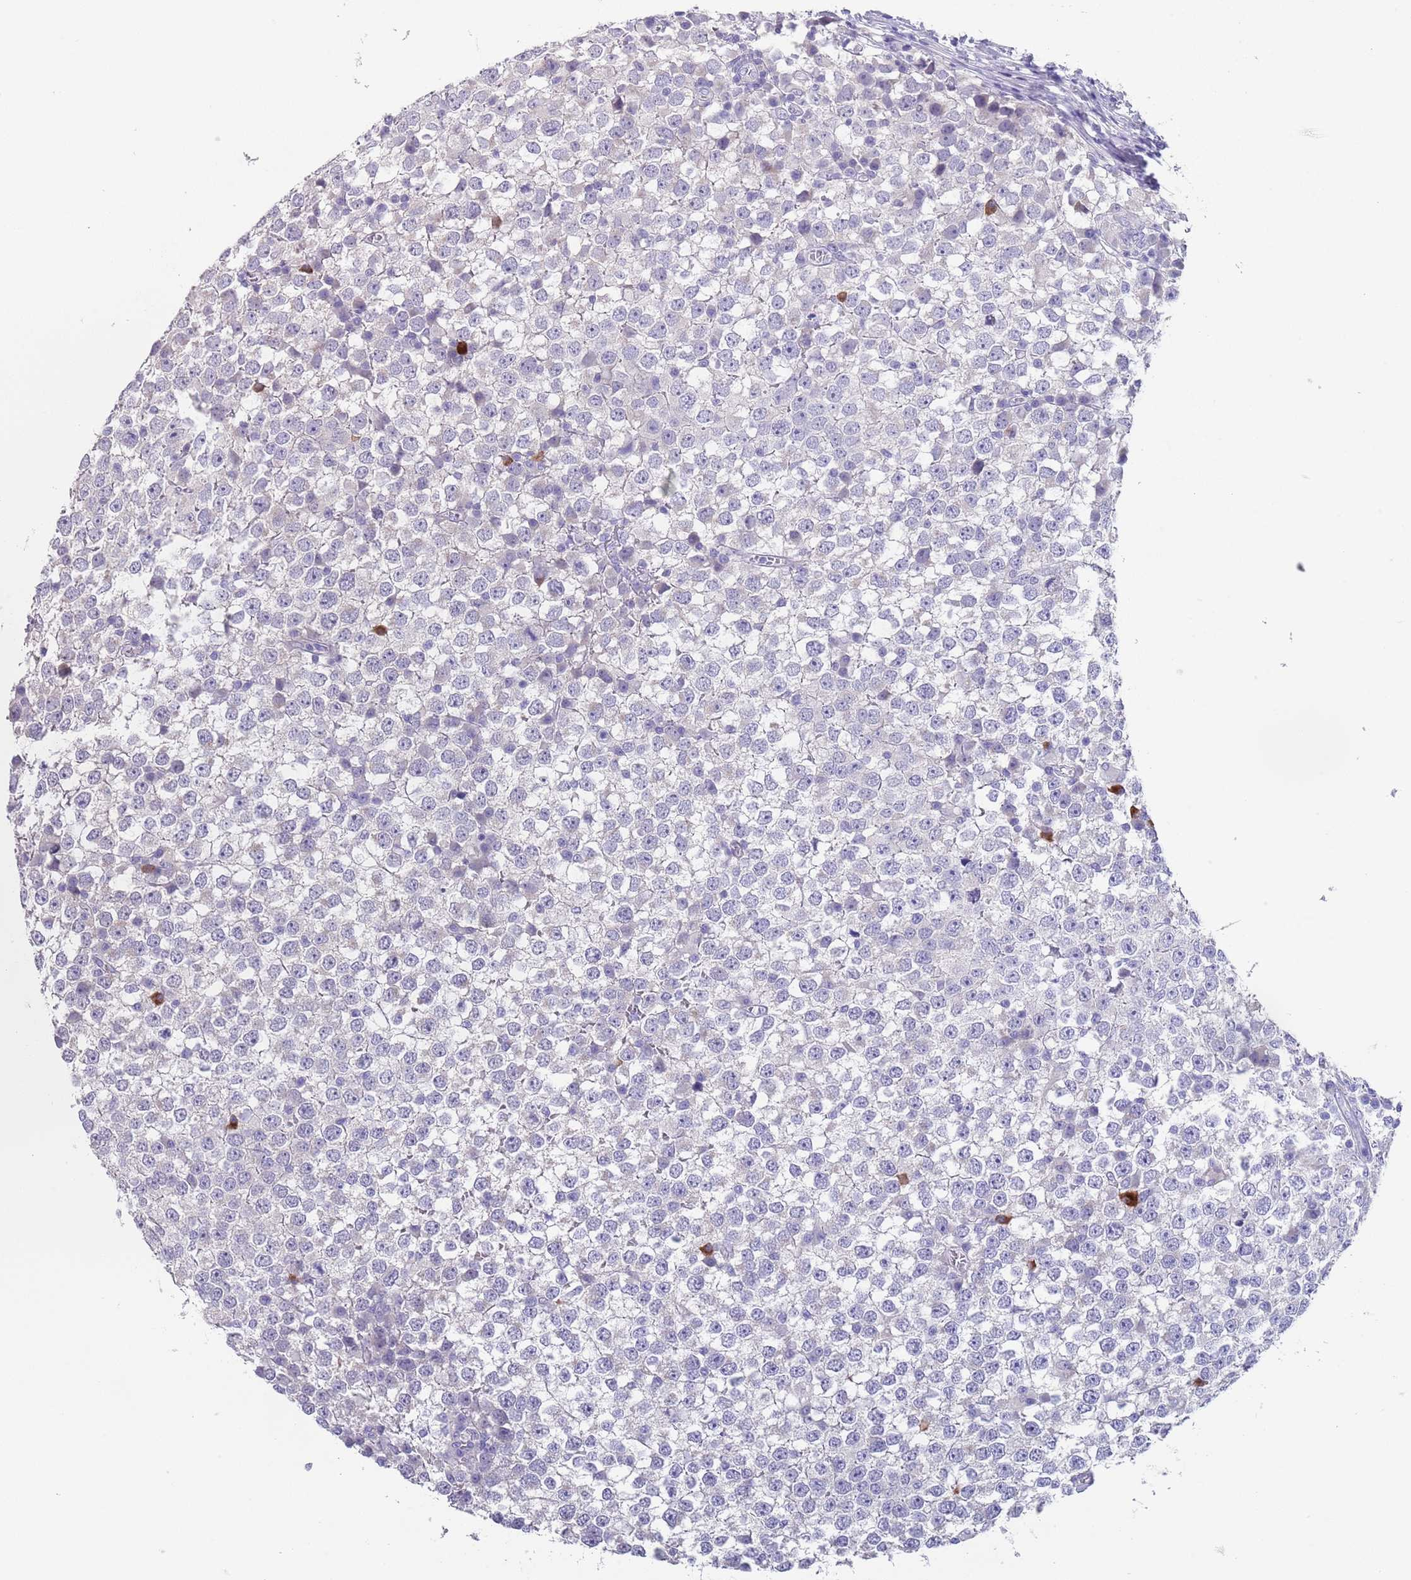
{"staining": {"intensity": "negative", "quantity": "none", "location": "none"}, "tissue": "testis cancer", "cell_type": "Tumor cells", "image_type": "cancer", "snomed": [{"axis": "morphology", "description": "Seminoma, NOS"}, {"axis": "topography", "description": "Testis"}], "caption": "Immunohistochemistry photomicrograph of neoplastic tissue: human testis cancer stained with DAB (3,3'-diaminobenzidine) demonstrates no significant protein staining in tumor cells.", "gene": "SPIRE2", "patient": {"sex": "male", "age": 65}}